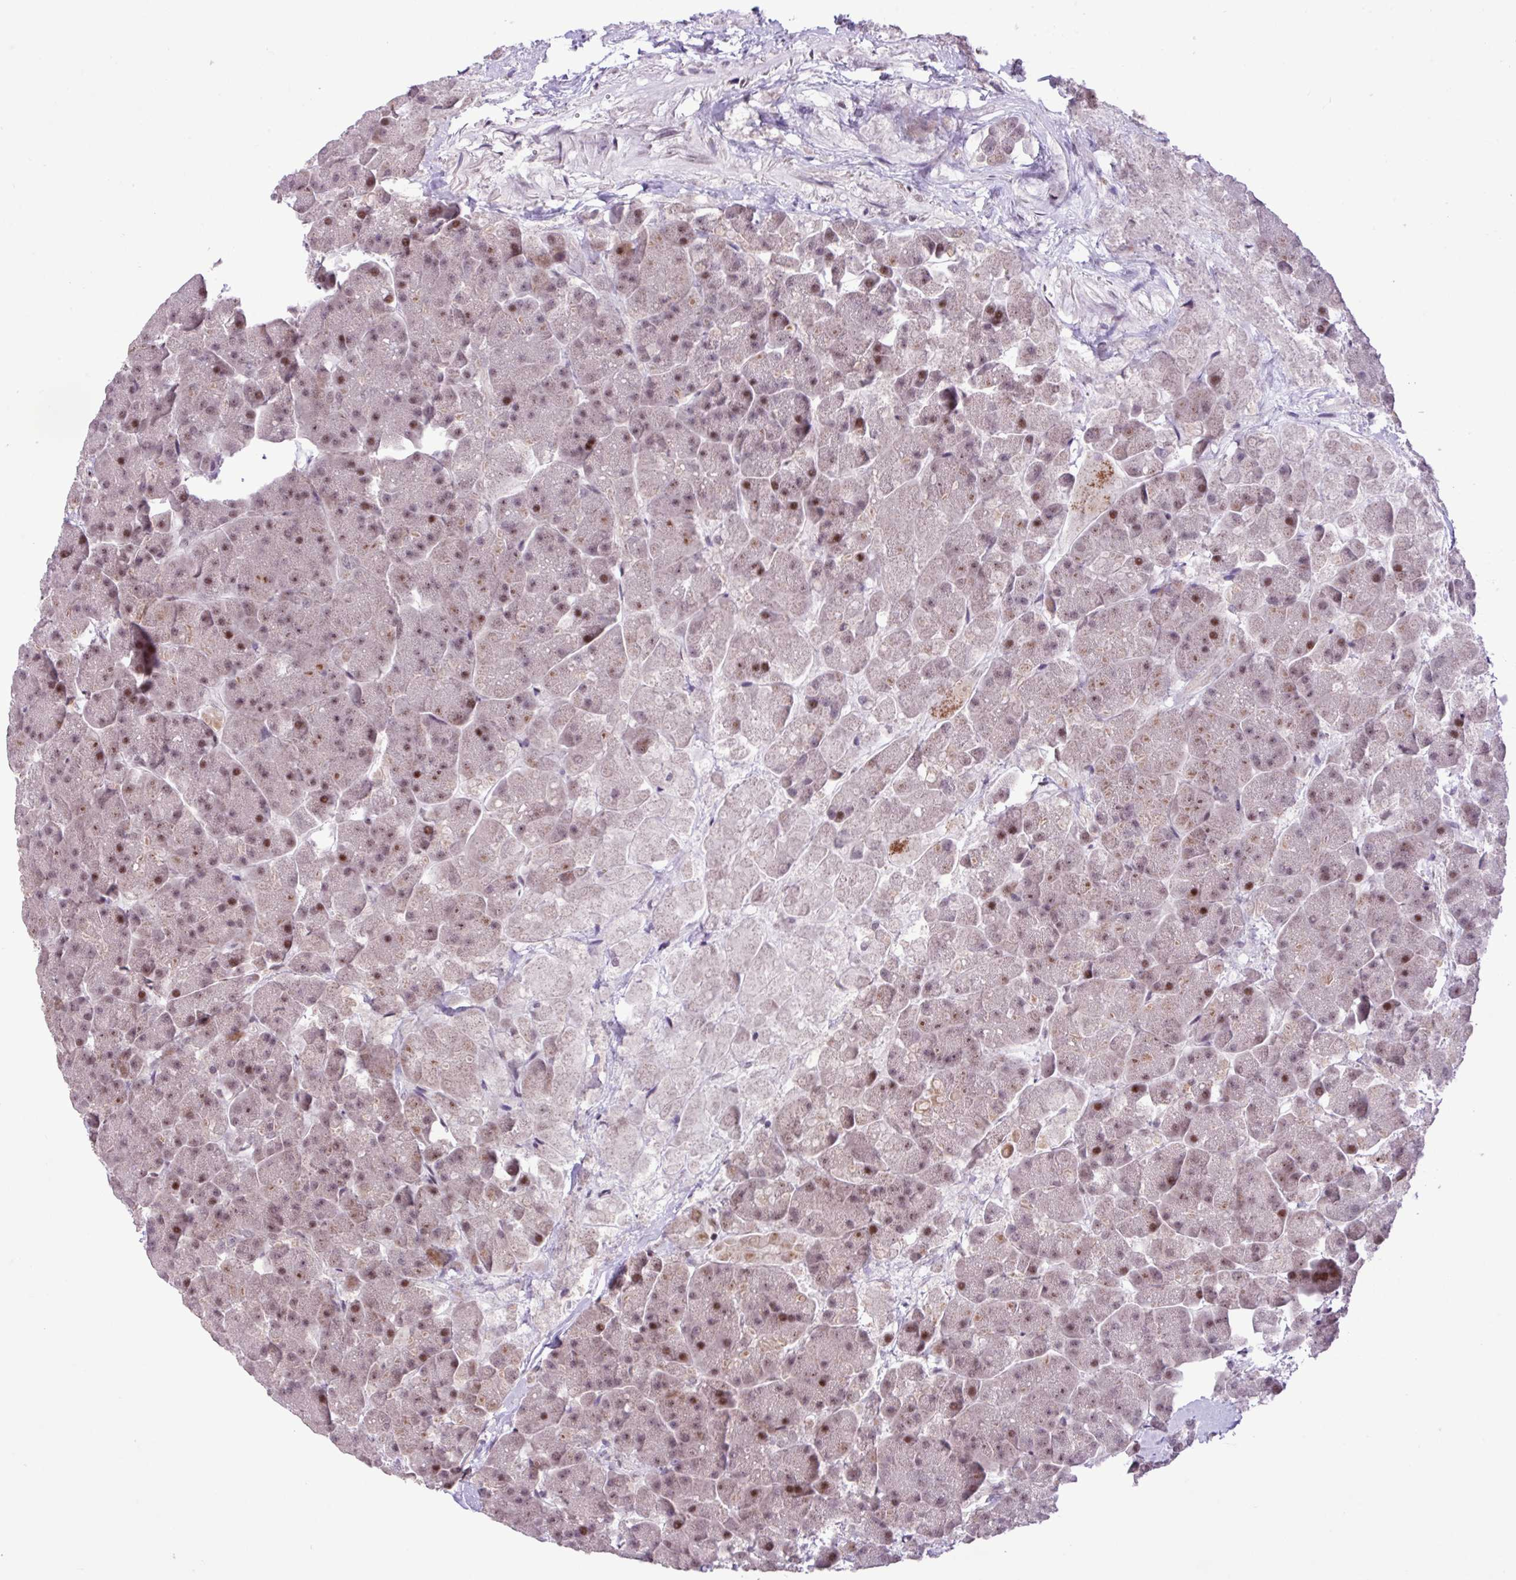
{"staining": {"intensity": "moderate", "quantity": "25%-75%", "location": "nuclear"}, "tissue": "pancreas", "cell_type": "Exocrine glandular cells", "image_type": "normal", "snomed": [{"axis": "morphology", "description": "Normal tissue, NOS"}, {"axis": "topography", "description": "Pancreas"}, {"axis": "topography", "description": "Peripheral nerve tissue"}], "caption": "Brown immunohistochemical staining in unremarkable pancreas demonstrates moderate nuclear staining in about 25%-75% of exocrine glandular cells.", "gene": "ZNF354A", "patient": {"sex": "male", "age": 54}}